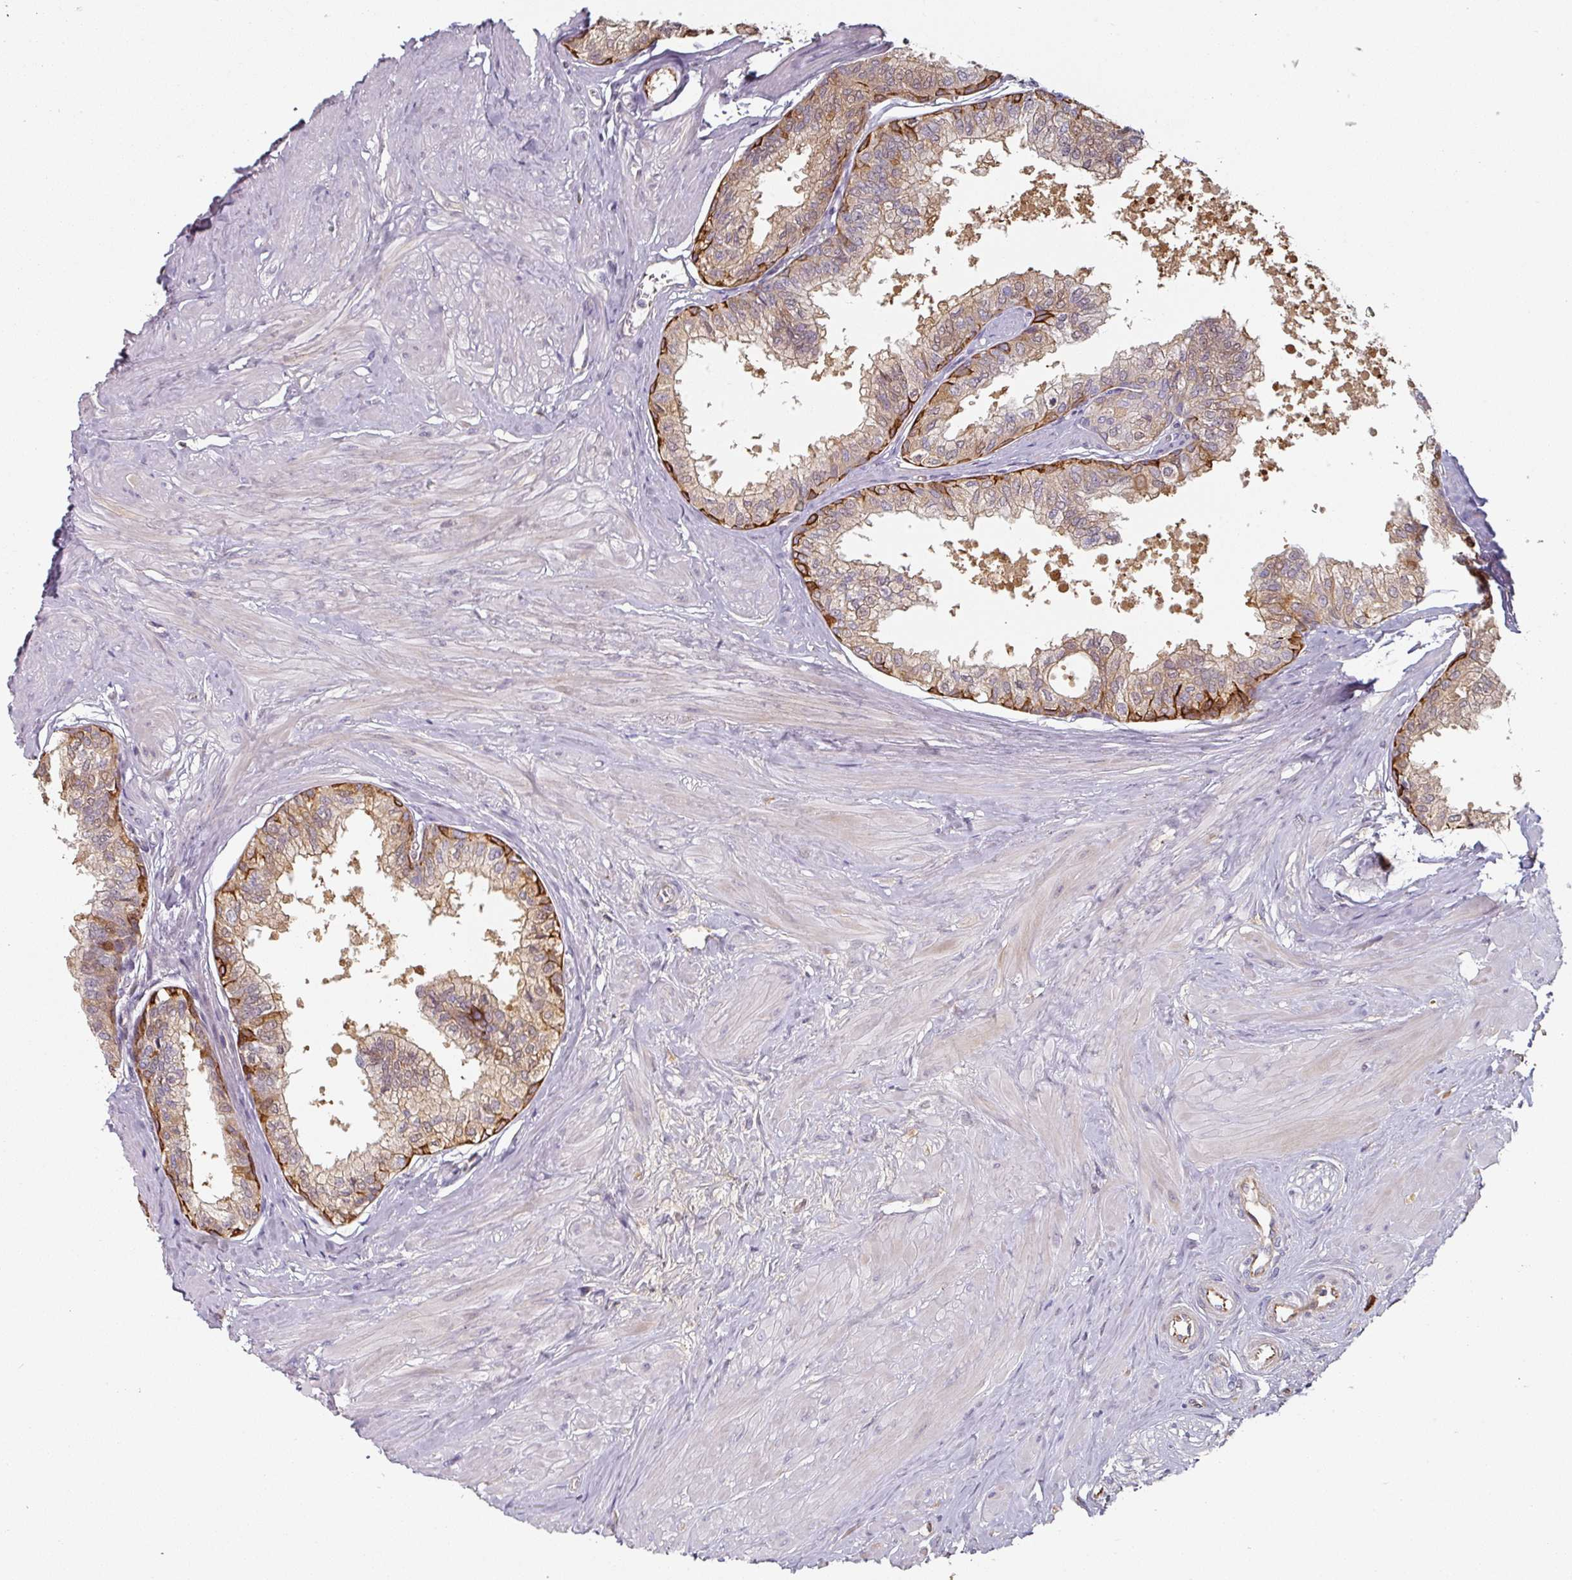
{"staining": {"intensity": "weak", "quantity": ">75%", "location": "cytoplasmic/membranous"}, "tissue": "seminal vesicle", "cell_type": "Glandular cells", "image_type": "normal", "snomed": [{"axis": "morphology", "description": "Normal tissue, NOS"}, {"axis": "topography", "description": "Prostate"}, {"axis": "topography", "description": "Seminal veicle"}], "caption": "Seminal vesicle stained with DAB immunohistochemistry (IHC) exhibits low levels of weak cytoplasmic/membranous expression in approximately >75% of glandular cells.", "gene": "CEP78", "patient": {"sex": "male", "age": 60}}